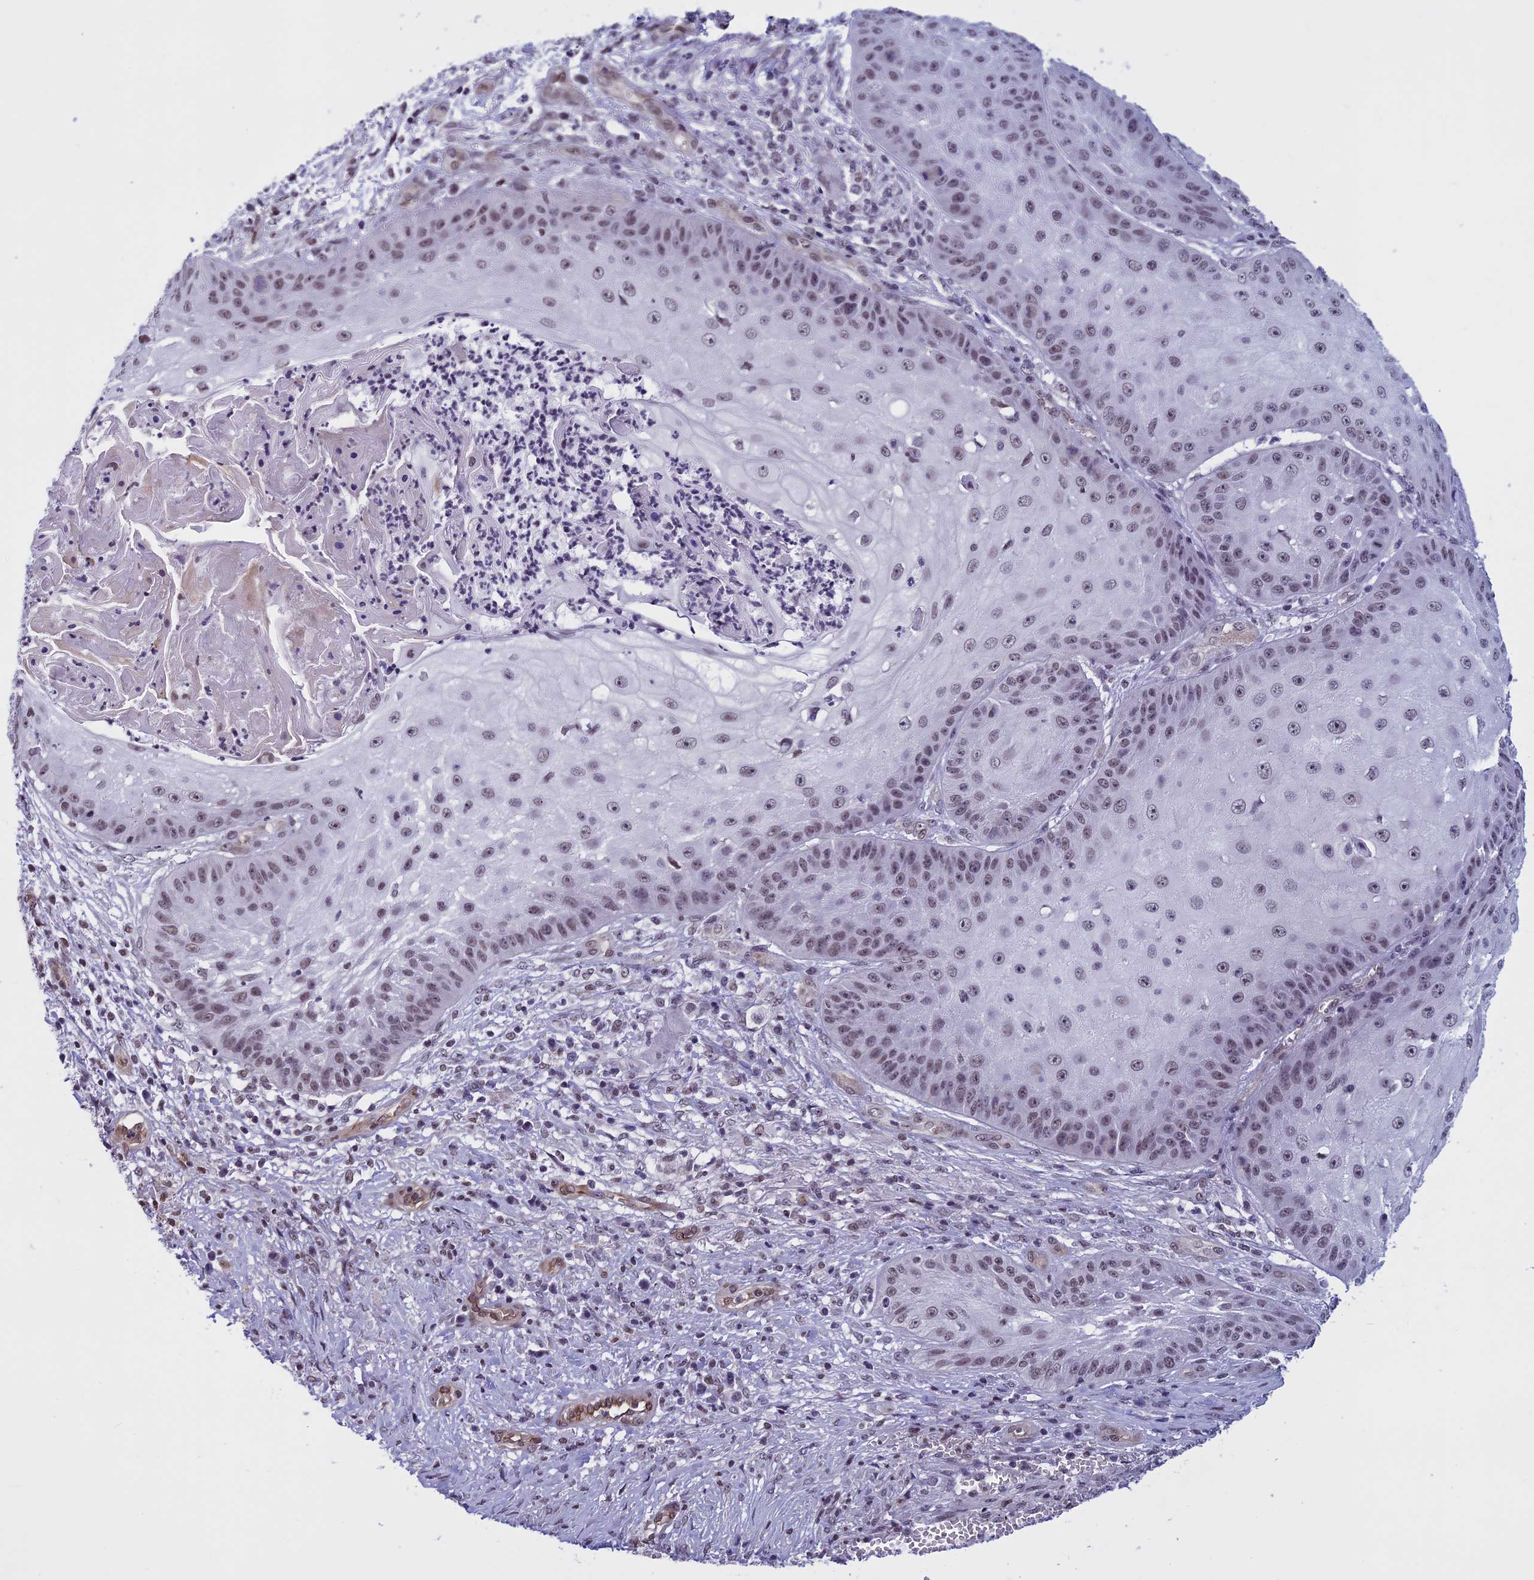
{"staining": {"intensity": "weak", "quantity": ">75%", "location": "nuclear"}, "tissue": "skin cancer", "cell_type": "Tumor cells", "image_type": "cancer", "snomed": [{"axis": "morphology", "description": "Squamous cell carcinoma, NOS"}, {"axis": "topography", "description": "Skin"}], "caption": "Tumor cells reveal low levels of weak nuclear expression in approximately >75% of cells in squamous cell carcinoma (skin).", "gene": "NIPBL", "patient": {"sex": "male", "age": 70}}